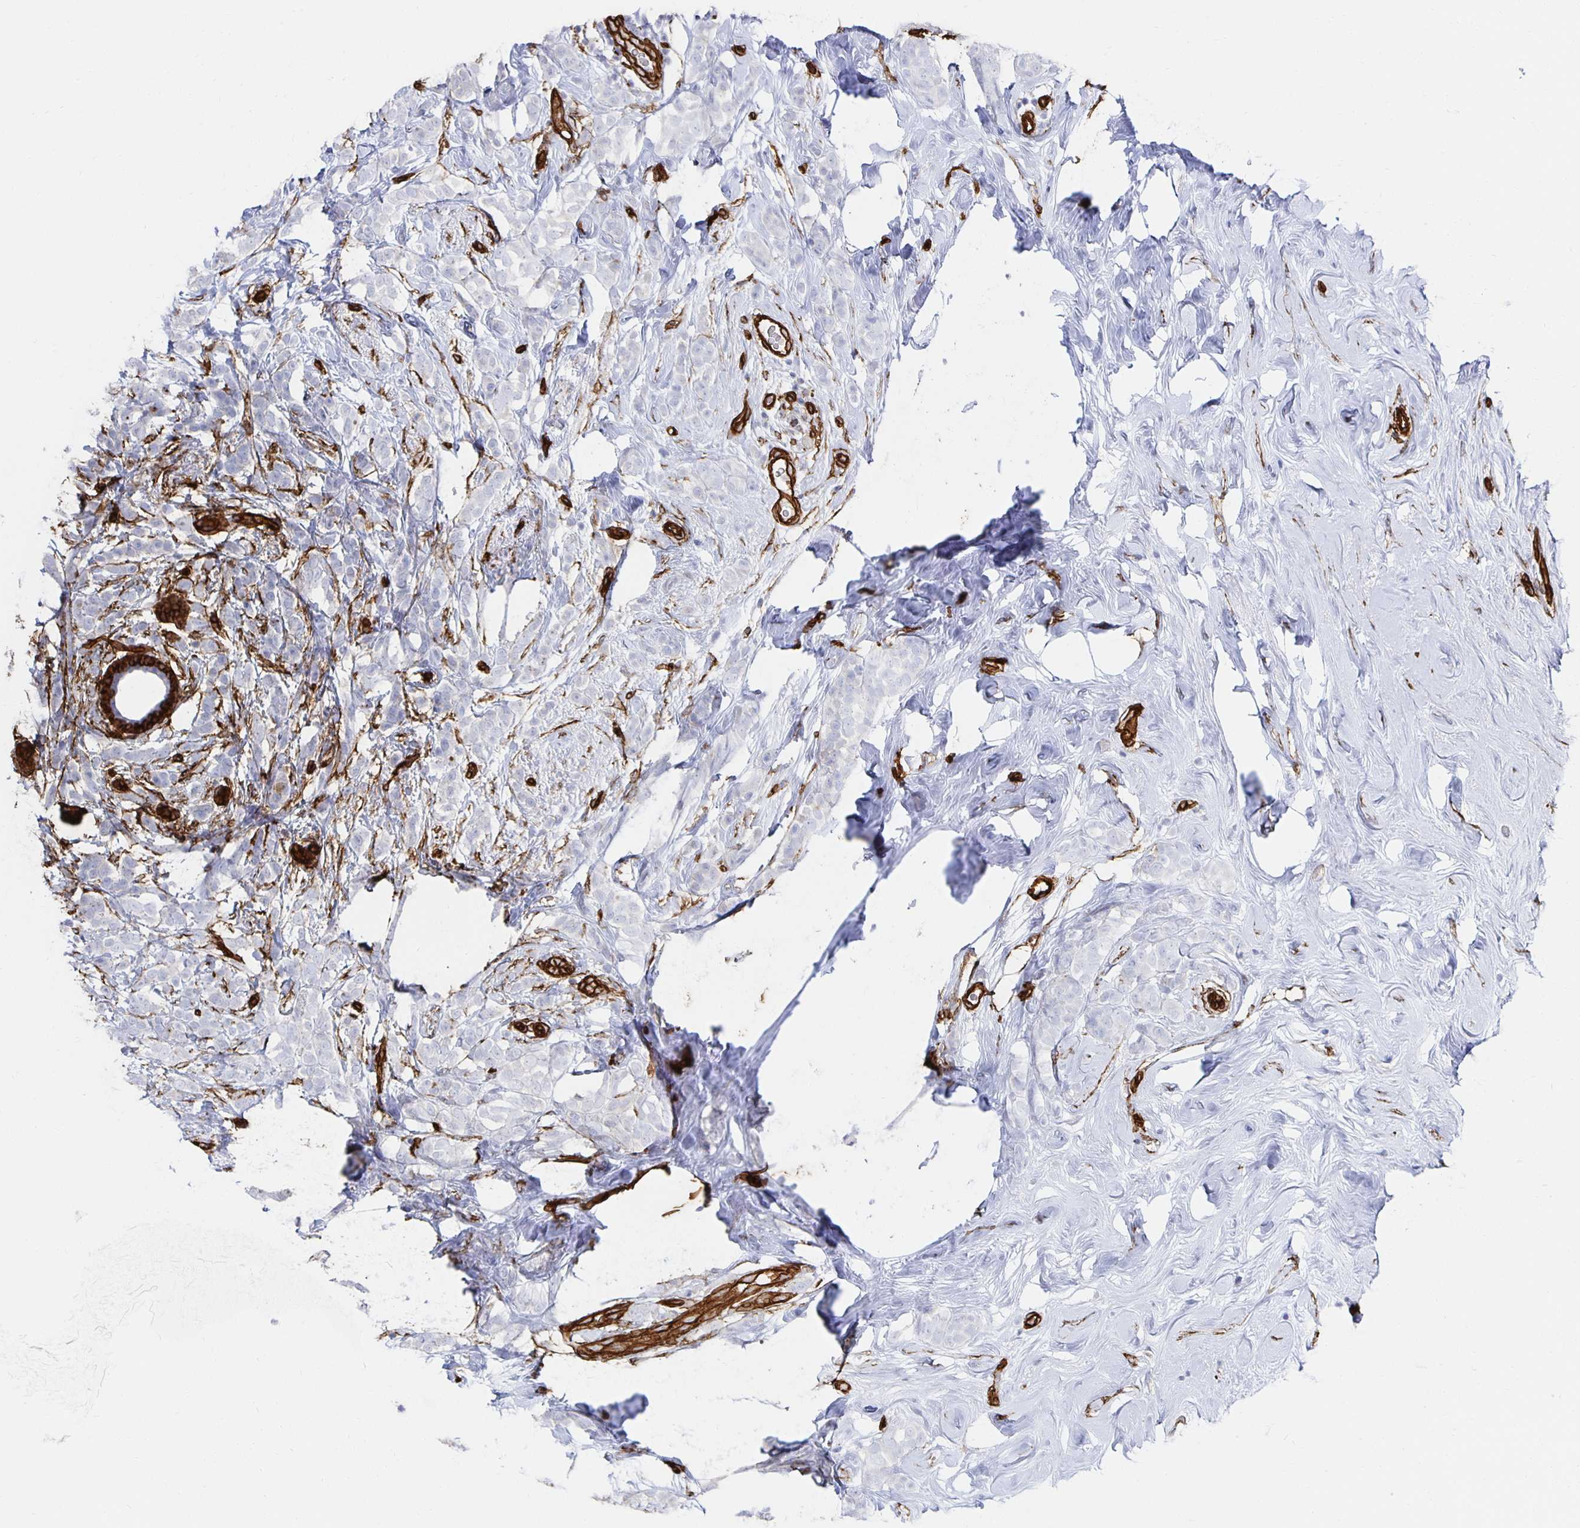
{"staining": {"intensity": "negative", "quantity": "none", "location": "none"}, "tissue": "breast cancer", "cell_type": "Tumor cells", "image_type": "cancer", "snomed": [{"axis": "morphology", "description": "Lobular carcinoma"}, {"axis": "topography", "description": "Breast"}], "caption": "High power microscopy photomicrograph of an immunohistochemistry (IHC) photomicrograph of breast cancer (lobular carcinoma), revealing no significant staining in tumor cells.", "gene": "VIPR2", "patient": {"sex": "female", "age": 49}}